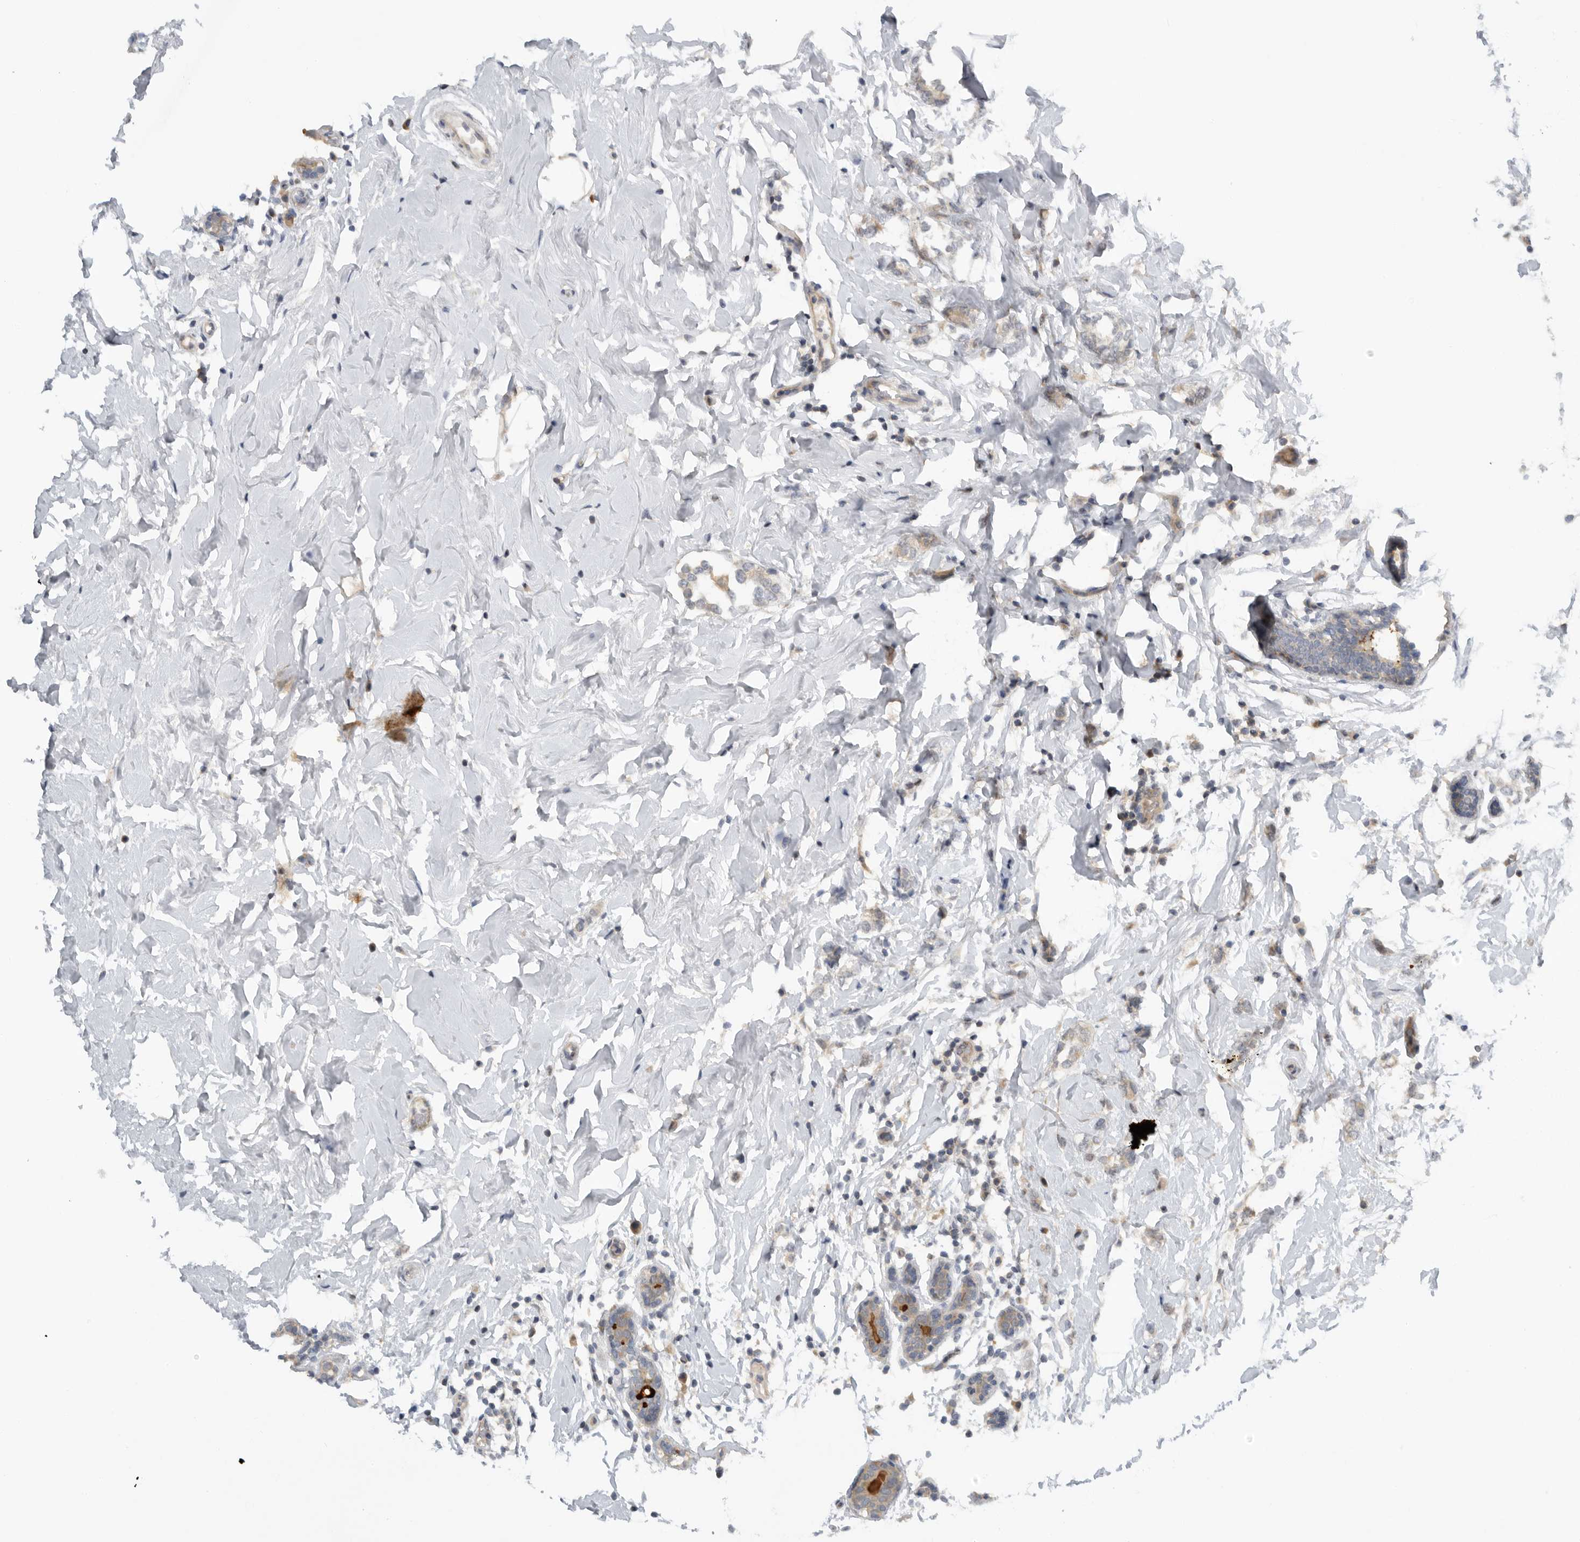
{"staining": {"intensity": "weak", "quantity": "25%-75%", "location": "cytoplasmic/membranous"}, "tissue": "breast cancer", "cell_type": "Tumor cells", "image_type": "cancer", "snomed": [{"axis": "morphology", "description": "Normal tissue, NOS"}, {"axis": "morphology", "description": "Lobular carcinoma"}, {"axis": "topography", "description": "Breast"}], "caption": "Tumor cells display weak cytoplasmic/membranous positivity in approximately 25%-75% of cells in lobular carcinoma (breast).", "gene": "AASDHPPT", "patient": {"sex": "female", "age": 47}}